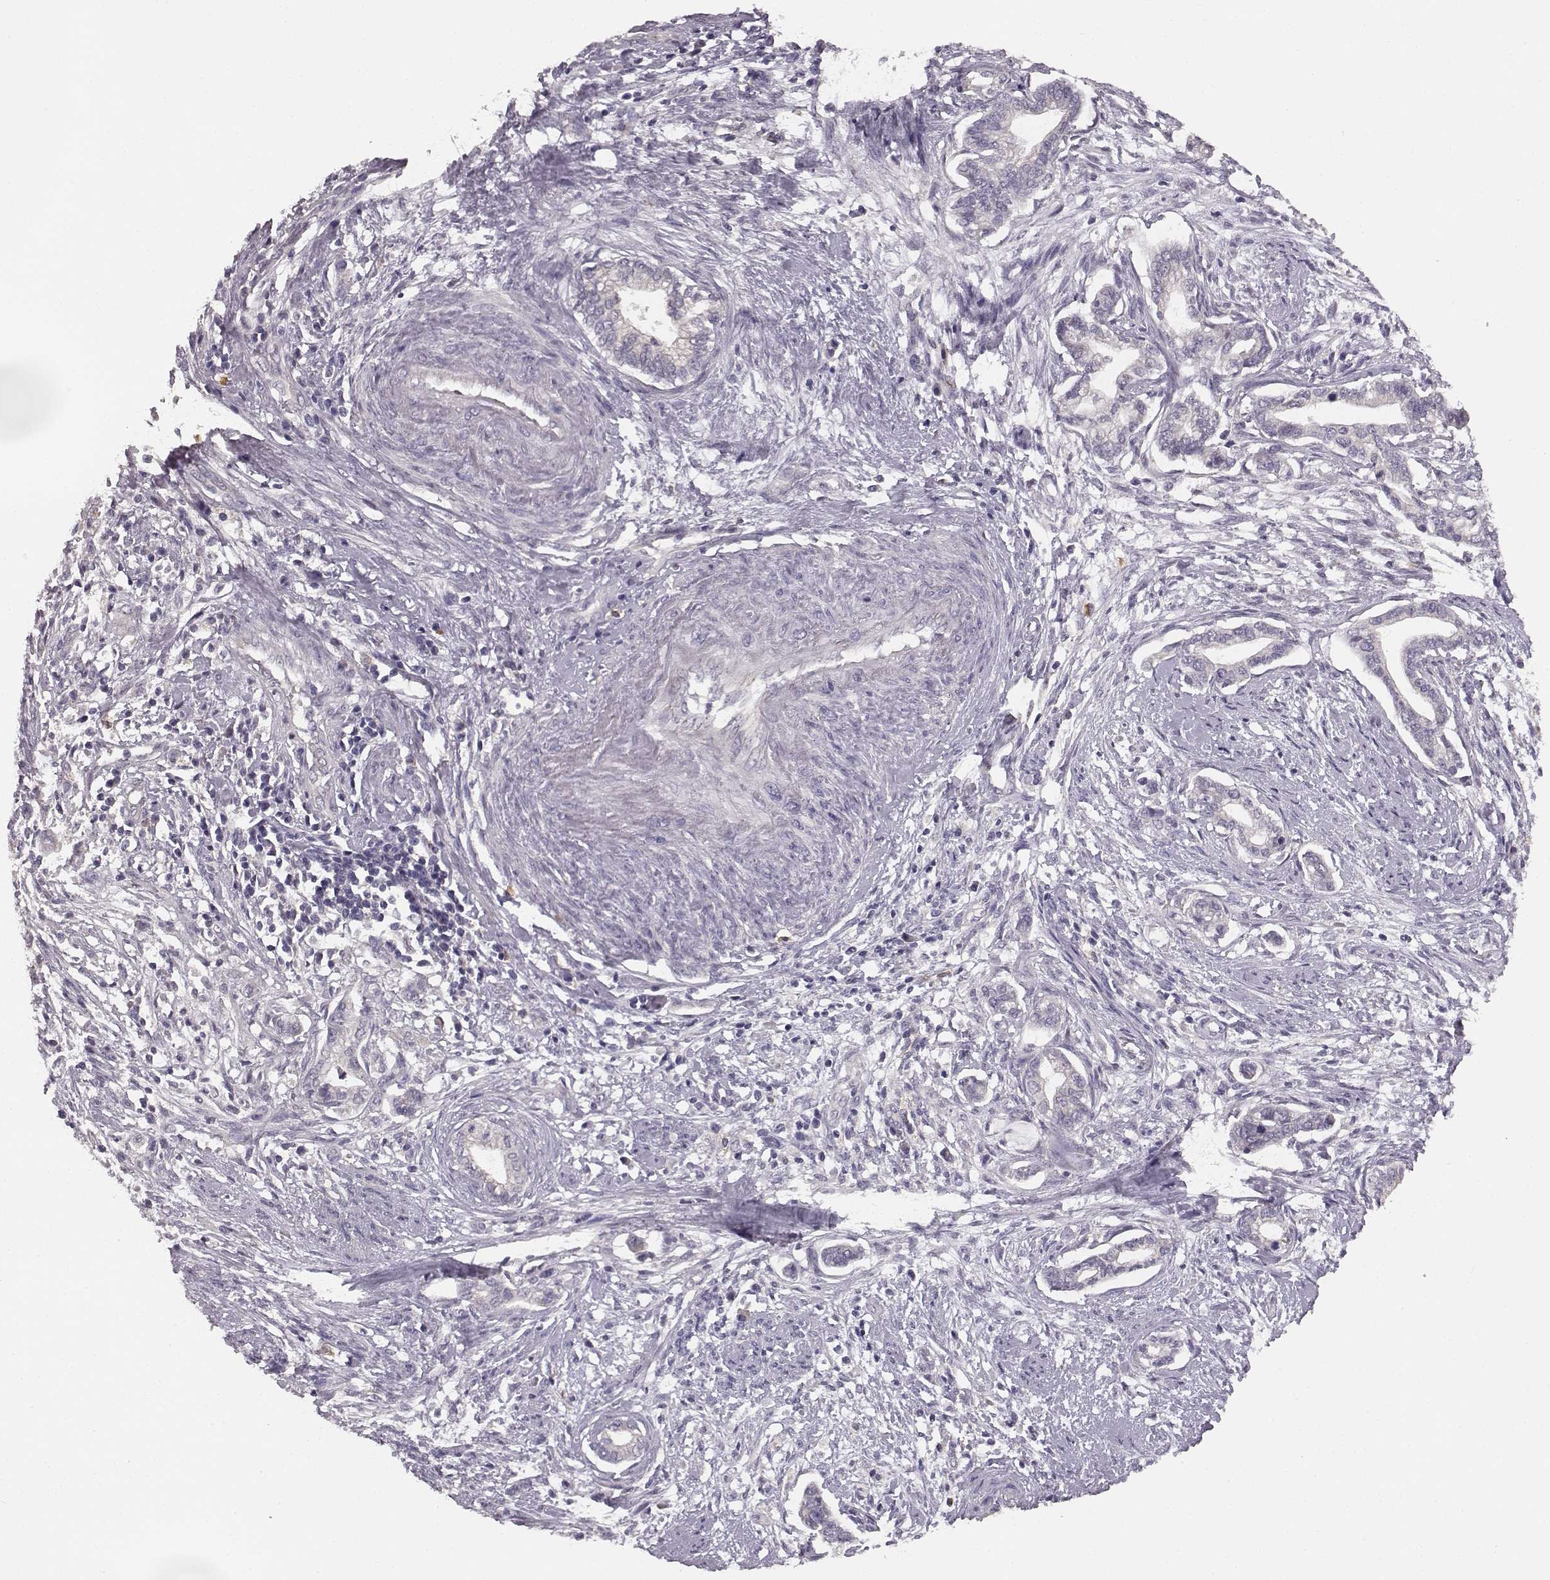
{"staining": {"intensity": "negative", "quantity": "none", "location": "none"}, "tissue": "cervical cancer", "cell_type": "Tumor cells", "image_type": "cancer", "snomed": [{"axis": "morphology", "description": "Adenocarcinoma, NOS"}, {"axis": "topography", "description": "Cervix"}], "caption": "This micrograph is of cervical cancer stained with immunohistochemistry (IHC) to label a protein in brown with the nuclei are counter-stained blue. There is no positivity in tumor cells.", "gene": "GHR", "patient": {"sex": "female", "age": 62}}